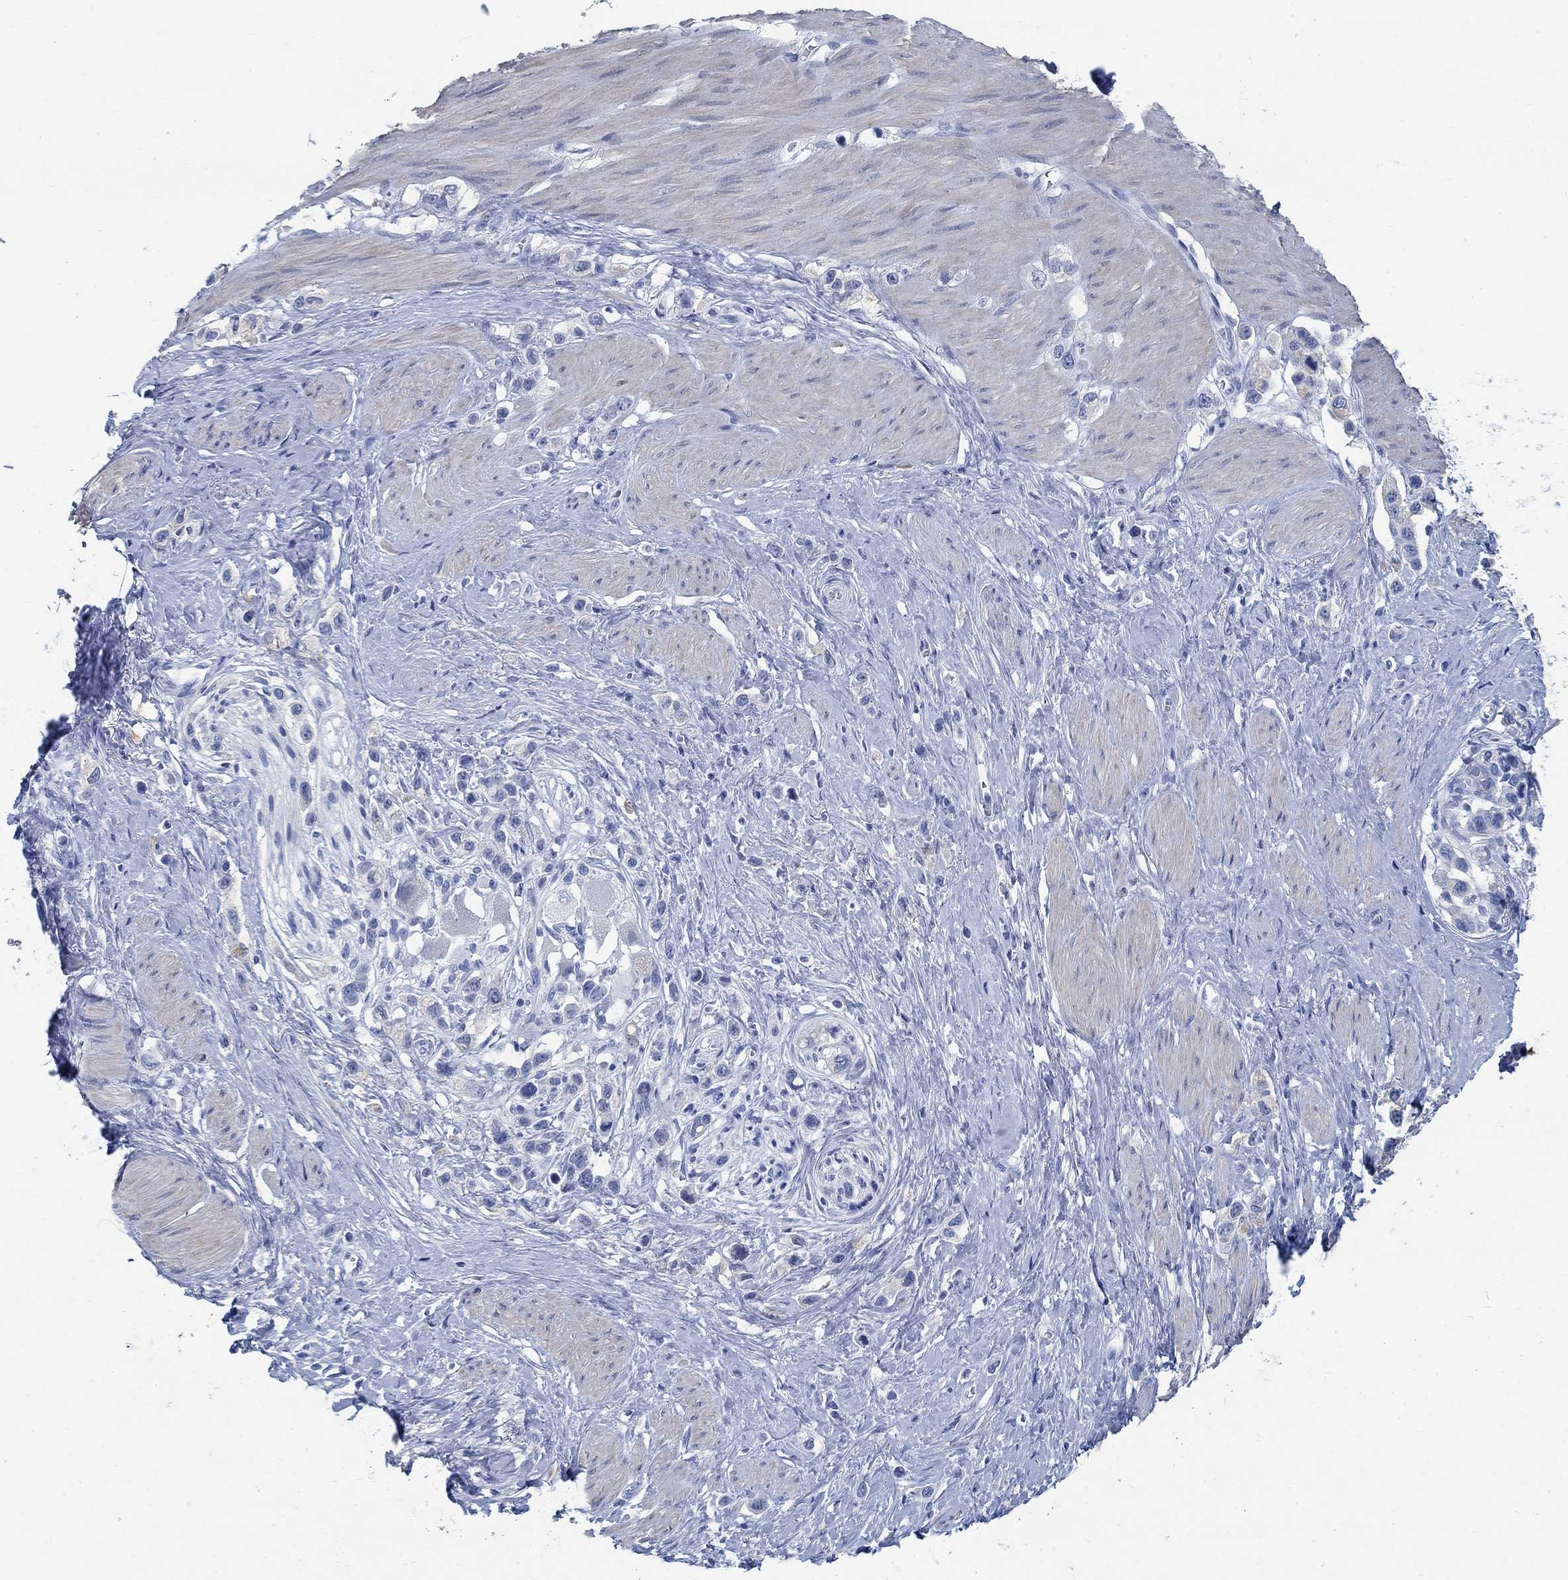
{"staining": {"intensity": "negative", "quantity": "none", "location": "none"}, "tissue": "stomach cancer", "cell_type": "Tumor cells", "image_type": "cancer", "snomed": [{"axis": "morphology", "description": "Normal tissue, NOS"}, {"axis": "morphology", "description": "Adenocarcinoma, NOS"}, {"axis": "morphology", "description": "Adenocarcinoma, High grade"}, {"axis": "topography", "description": "Stomach, upper"}, {"axis": "topography", "description": "Stomach"}], "caption": "A photomicrograph of stomach cancer stained for a protein demonstrates no brown staining in tumor cells.", "gene": "RBM20", "patient": {"sex": "female", "age": 65}}